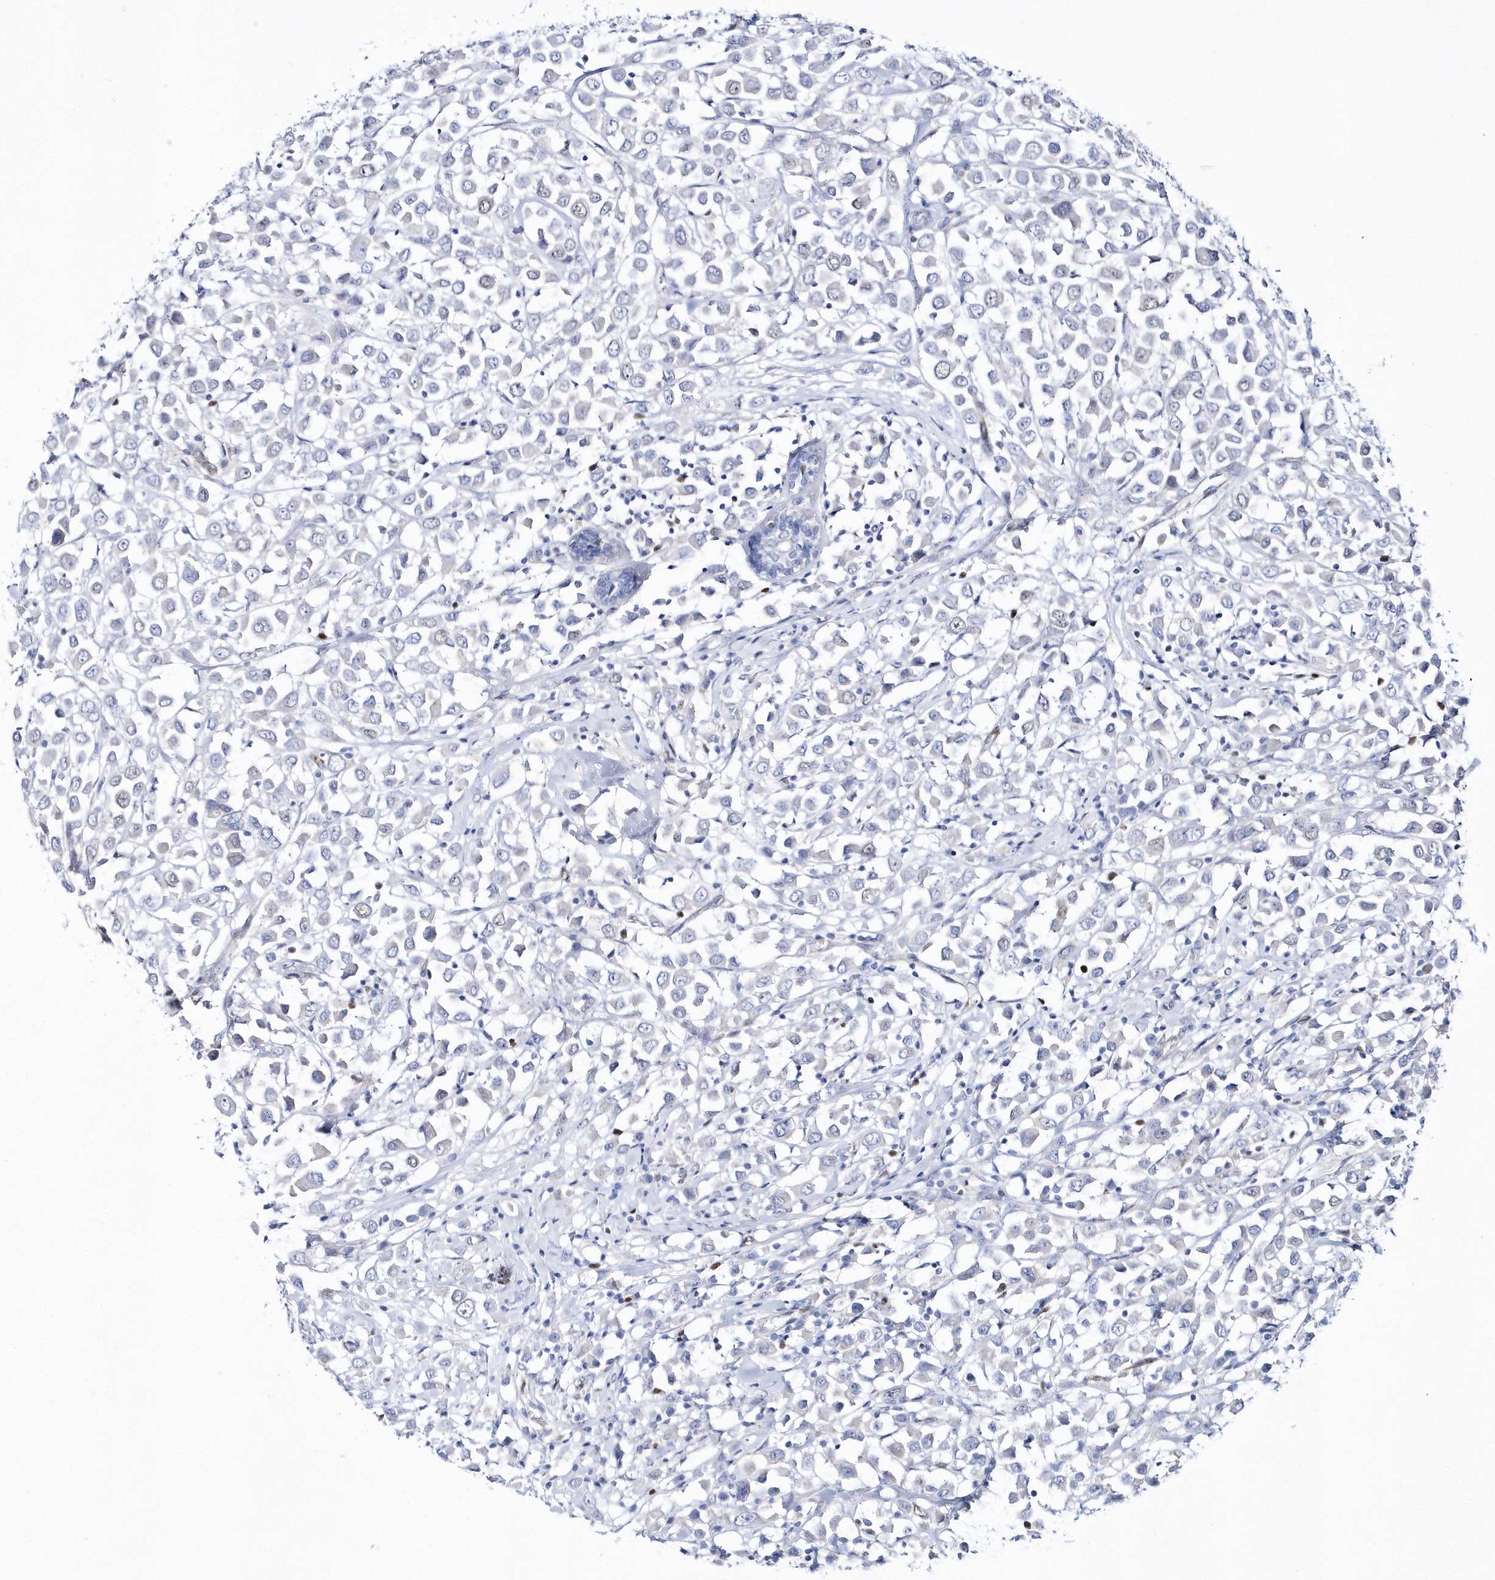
{"staining": {"intensity": "negative", "quantity": "none", "location": "none"}, "tissue": "breast cancer", "cell_type": "Tumor cells", "image_type": "cancer", "snomed": [{"axis": "morphology", "description": "Duct carcinoma"}, {"axis": "topography", "description": "Breast"}], "caption": "High power microscopy image of an IHC image of breast cancer, revealing no significant positivity in tumor cells.", "gene": "TMCO6", "patient": {"sex": "female", "age": 61}}